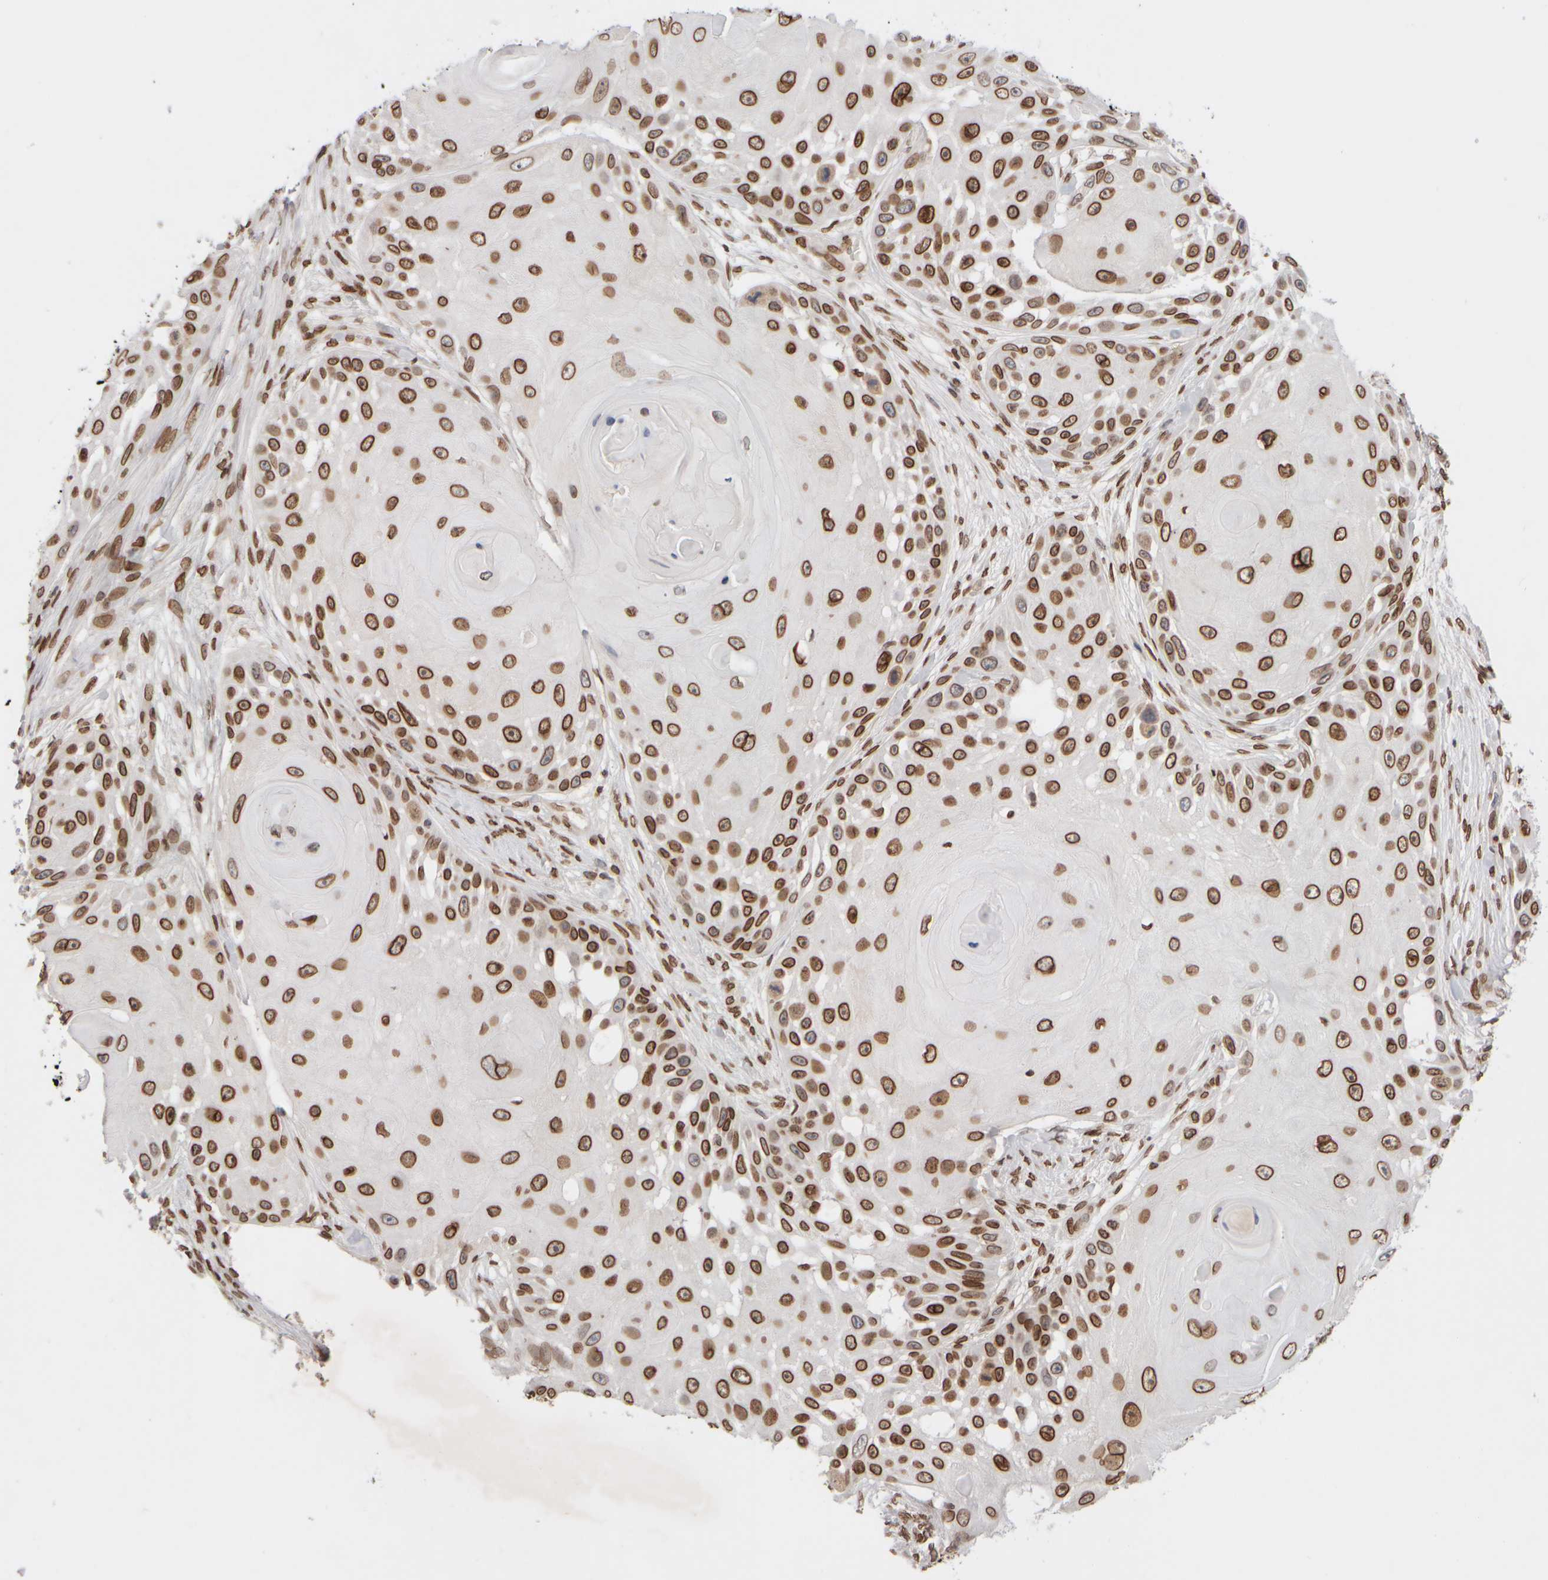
{"staining": {"intensity": "strong", "quantity": ">75%", "location": "cytoplasmic/membranous,nuclear"}, "tissue": "skin cancer", "cell_type": "Tumor cells", "image_type": "cancer", "snomed": [{"axis": "morphology", "description": "Squamous cell carcinoma, NOS"}, {"axis": "topography", "description": "Skin"}], "caption": "A brown stain shows strong cytoplasmic/membranous and nuclear staining of a protein in human squamous cell carcinoma (skin) tumor cells.", "gene": "ZC3HC1", "patient": {"sex": "female", "age": 44}}